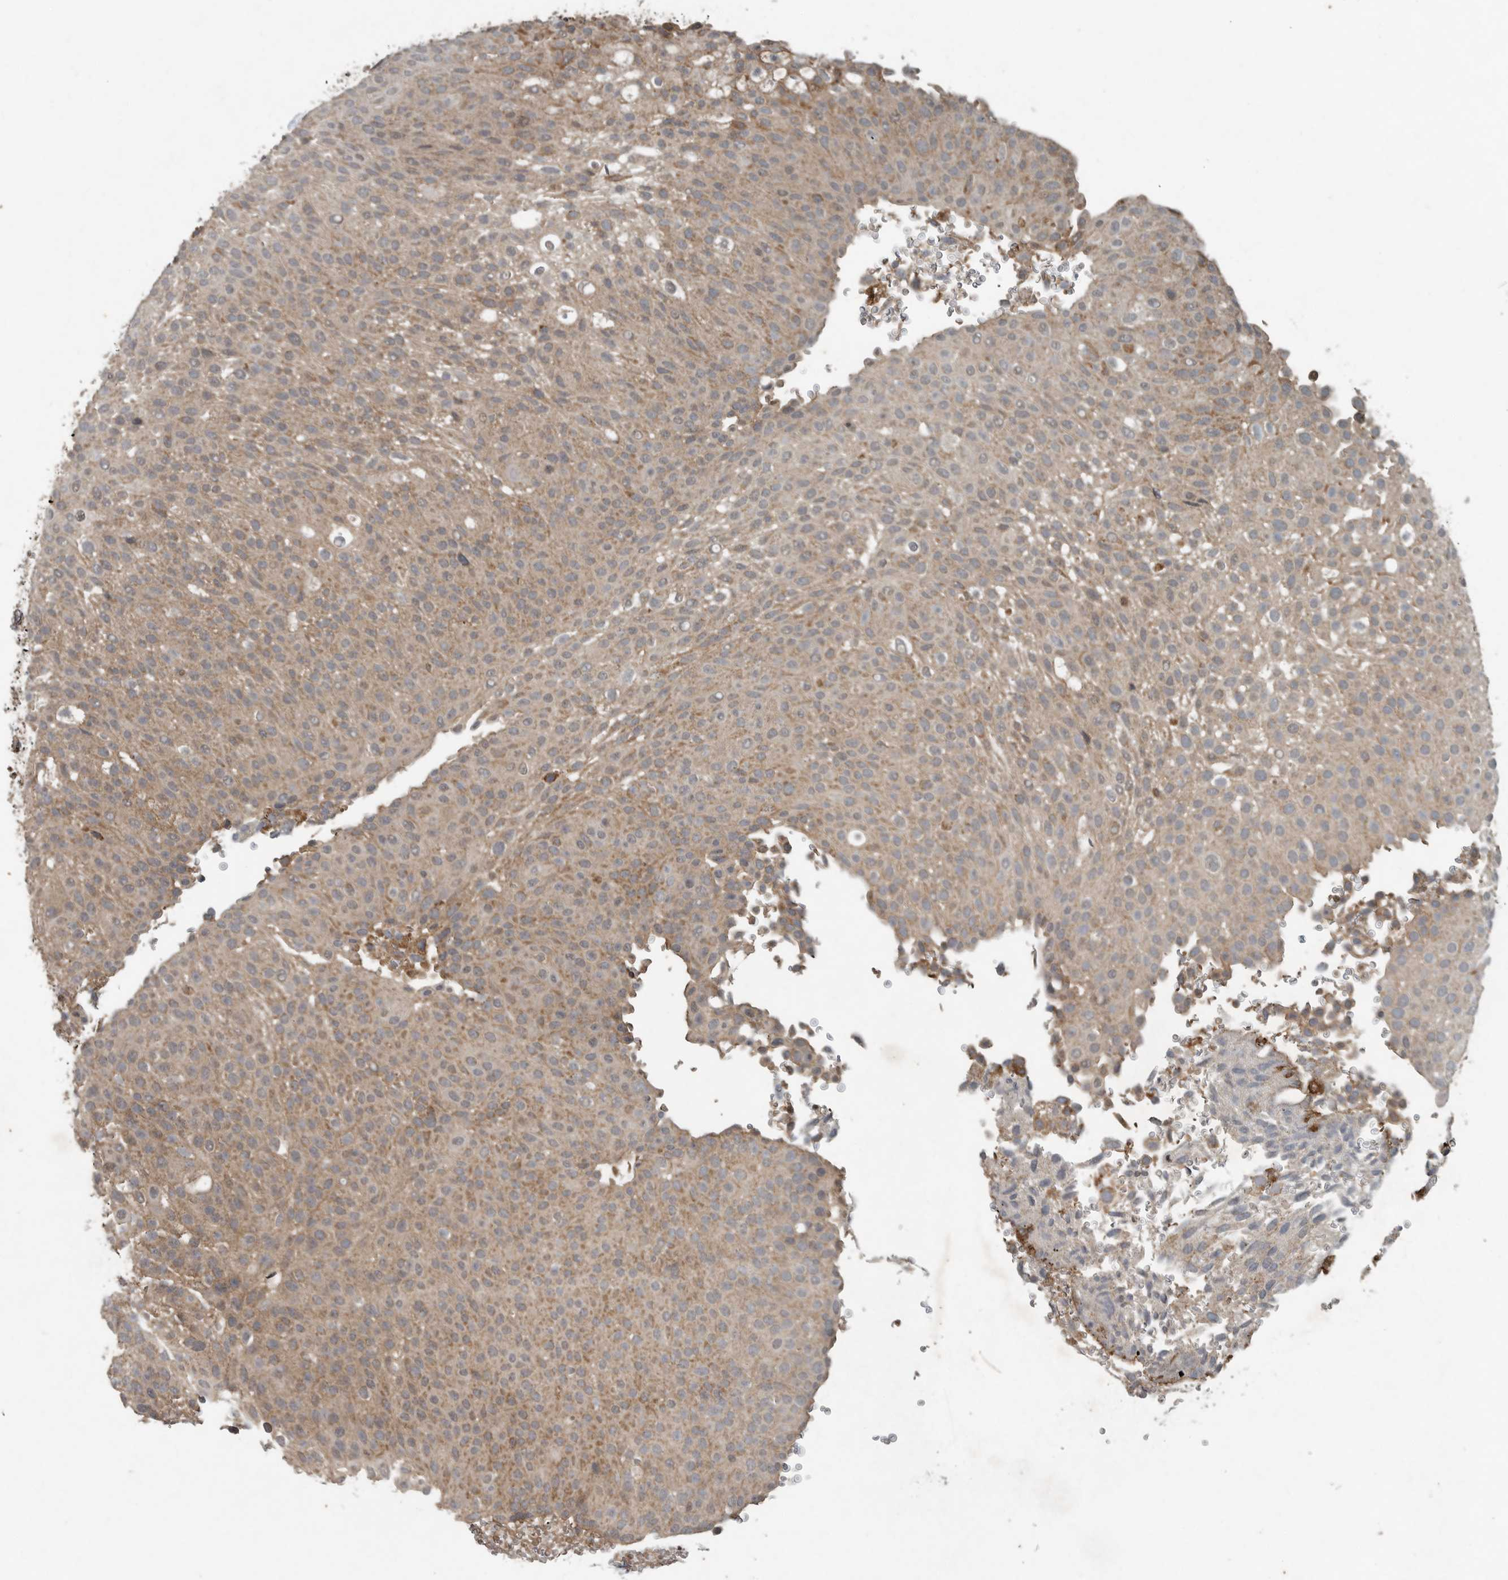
{"staining": {"intensity": "moderate", "quantity": "25%-75%", "location": "cytoplasmic/membranous"}, "tissue": "urothelial cancer", "cell_type": "Tumor cells", "image_type": "cancer", "snomed": [{"axis": "morphology", "description": "Urothelial carcinoma, Low grade"}, {"axis": "topography", "description": "Urinary bladder"}], "caption": "Protein staining of low-grade urothelial carcinoma tissue exhibits moderate cytoplasmic/membranous staining in approximately 25%-75% of tumor cells. The staining is performed using DAB (3,3'-diaminobenzidine) brown chromogen to label protein expression. The nuclei are counter-stained blue using hematoxylin.", "gene": "IL6ST", "patient": {"sex": "male", "age": 78}}